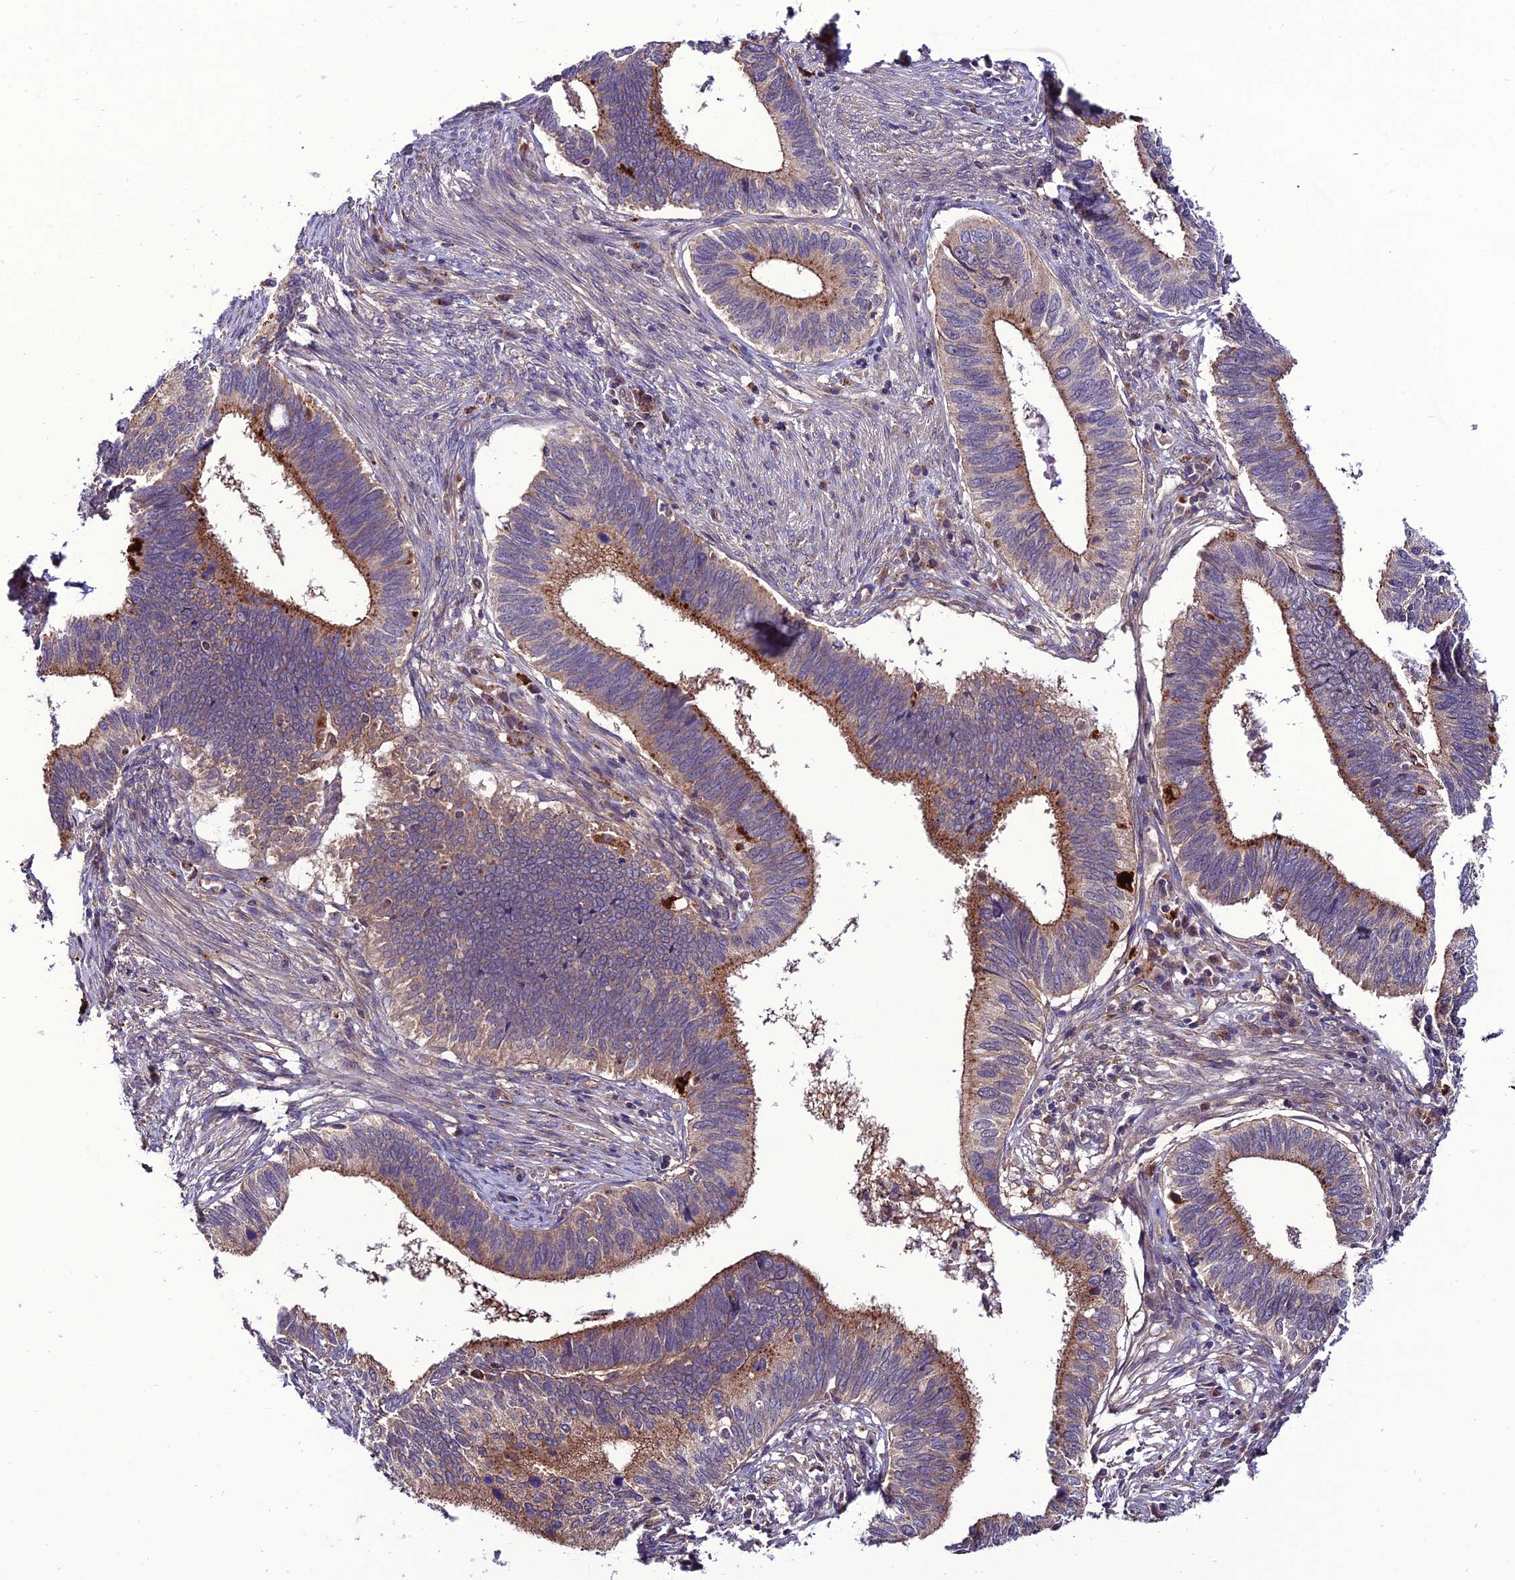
{"staining": {"intensity": "moderate", "quantity": ">75%", "location": "cytoplasmic/membranous"}, "tissue": "cervical cancer", "cell_type": "Tumor cells", "image_type": "cancer", "snomed": [{"axis": "morphology", "description": "Adenocarcinoma, NOS"}, {"axis": "topography", "description": "Cervix"}], "caption": "The micrograph shows staining of cervical cancer (adenocarcinoma), revealing moderate cytoplasmic/membranous protein positivity (brown color) within tumor cells.", "gene": "PPIL3", "patient": {"sex": "female", "age": 42}}